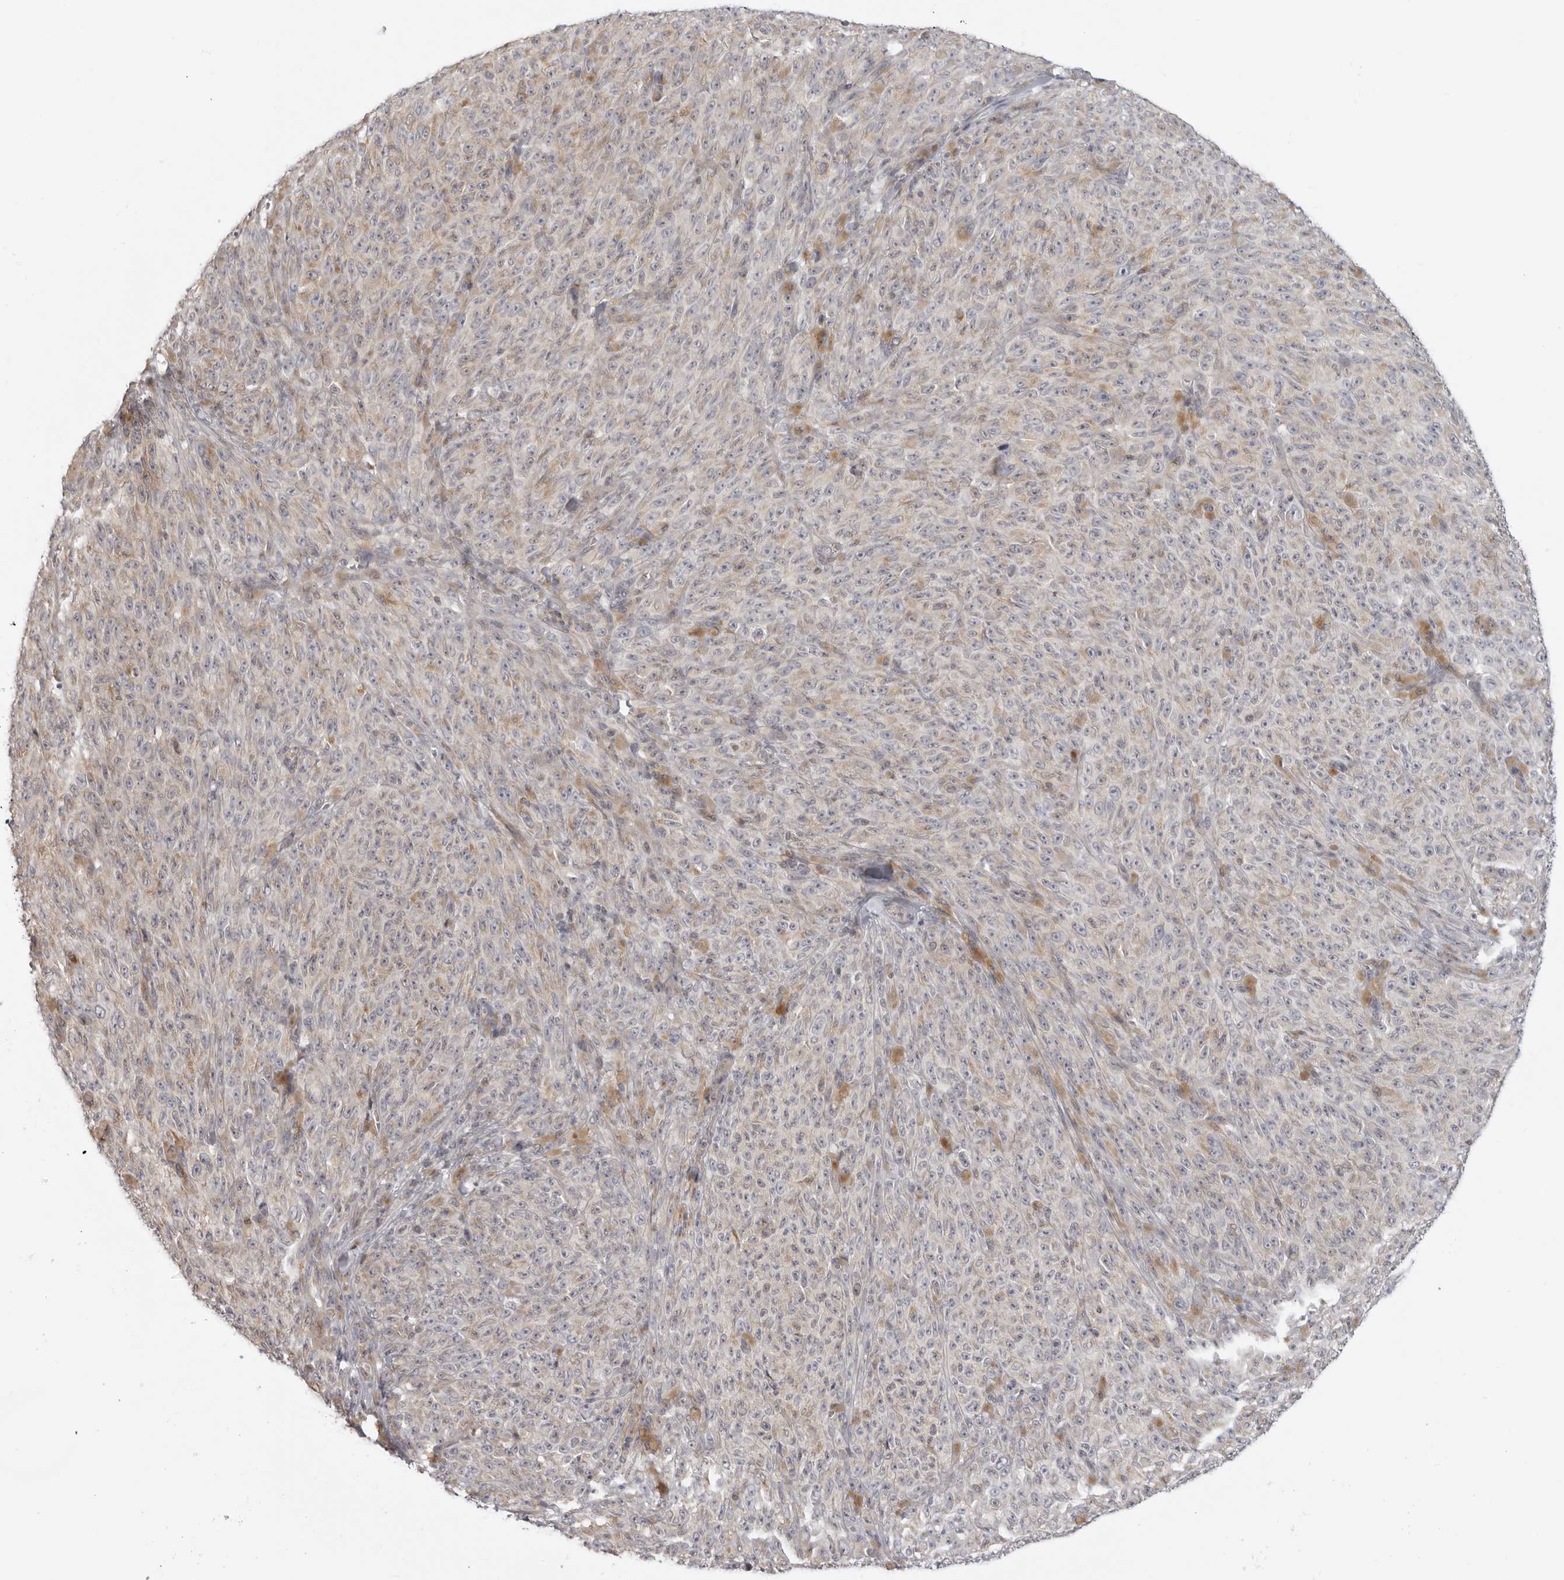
{"staining": {"intensity": "negative", "quantity": "none", "location": "none"}, "tissue": "melanoma", "cell_type": "Tumor cells", "image_type": "cancer", "snomed": [{"axis": "morphology", "description": "Malignant melanoma, NOS"}, {"axis": "topography", "description": "Skin"}], "caption": "IHC of human malignant melanoma exhibits no positivity in tumor cells.", "gene": "MAP7D1", "patient": {"sex": "female", "age": 82}}